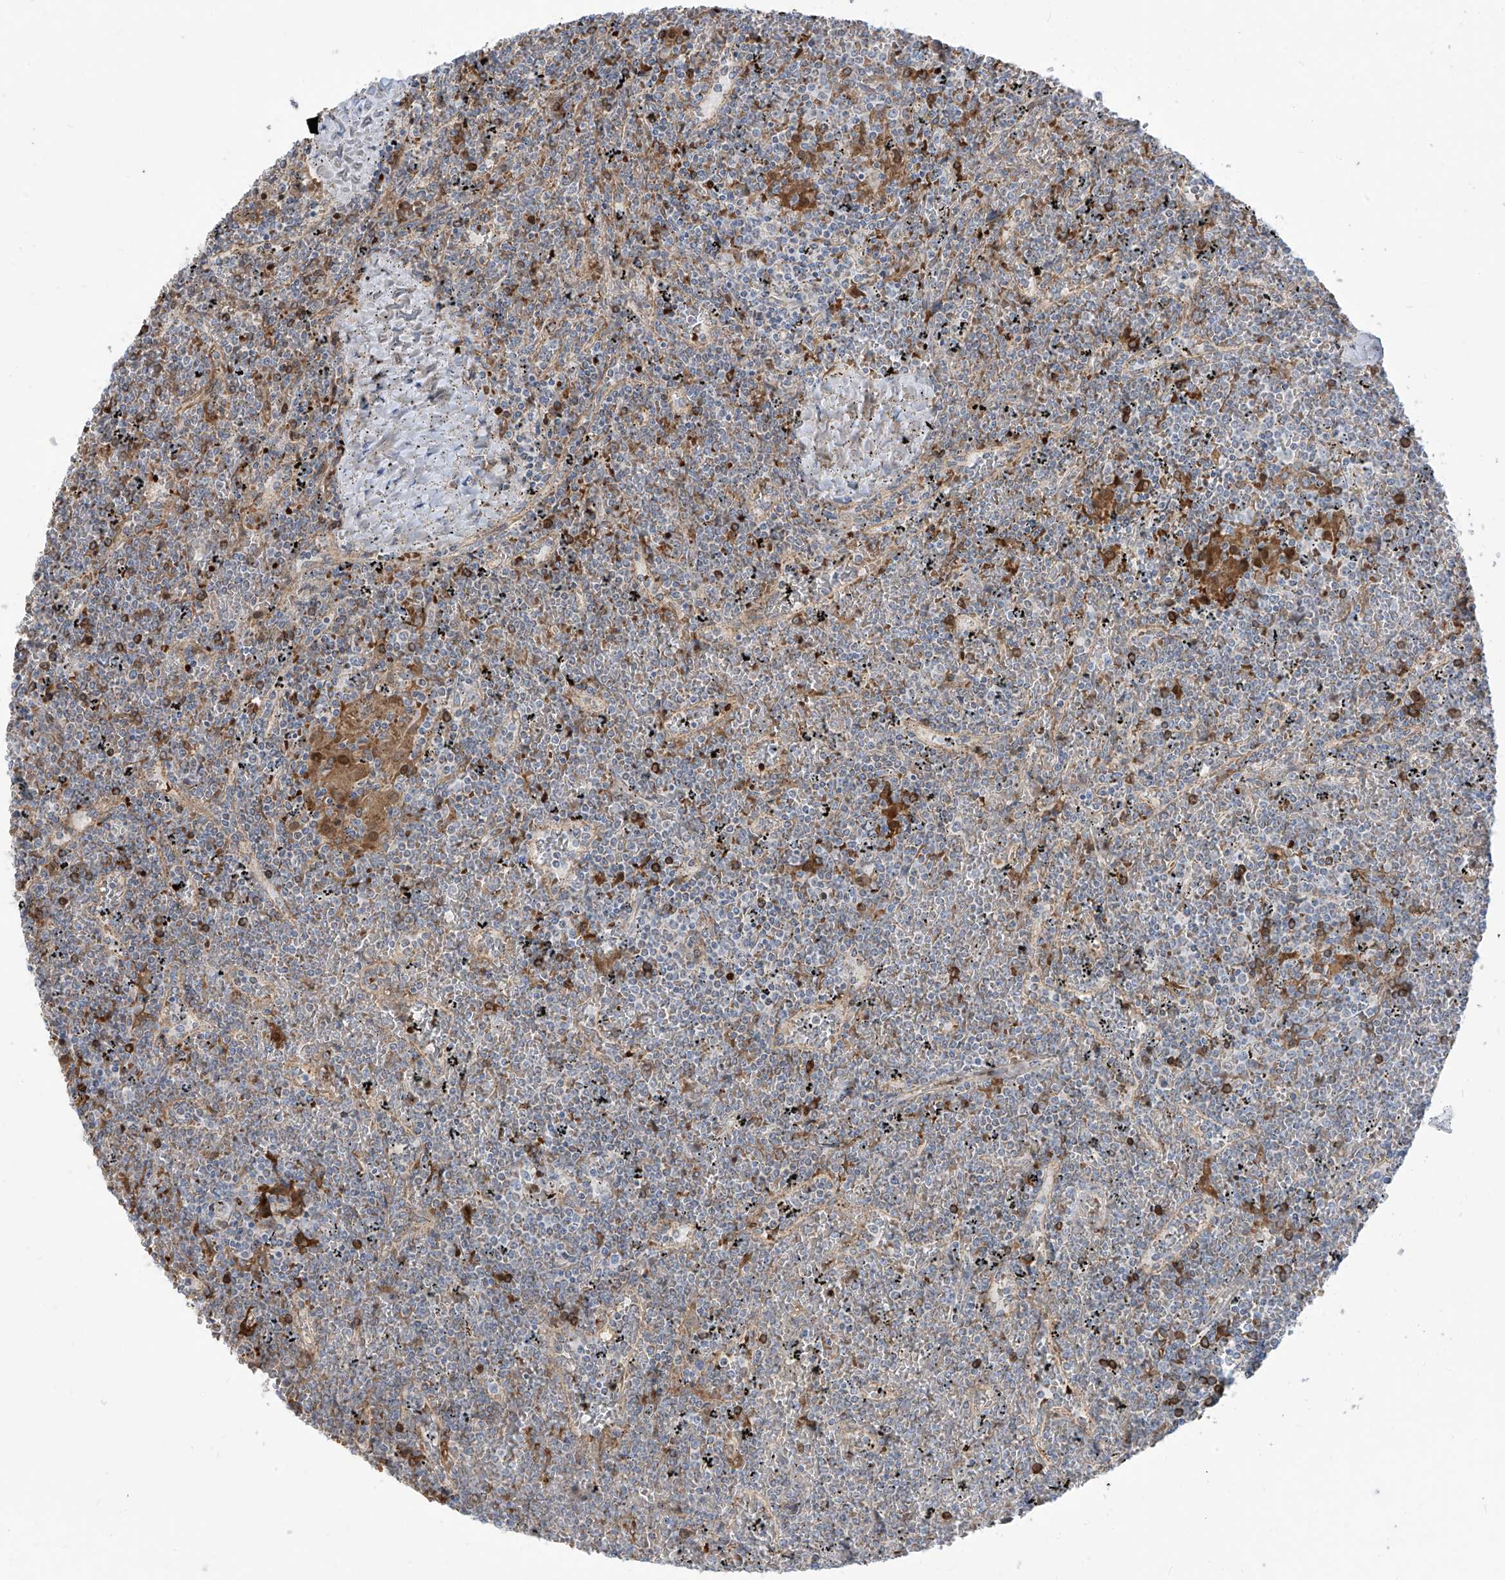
{"staining": {"intensity": "moderate", "quantity": "<25%", "location": "cytoplasmic/membranous"}, "tissue": "lymphoma", "cell_type": "Tumor cells", "image_type": "cancer", "snomed": [{"axis": "morphology", "description": "Malignant lymphoma, non-Hodgkin's type, Low grade"}, {"axis": "topography", "description": "Spleen"}], "caption": "Protein staining shows moderate cytoplasmic/membranous positivity in about <25% of tumor cells in lymphoma.", "gene": "ARHGEF40", "patient": {"sex": "female", "age": 19}}